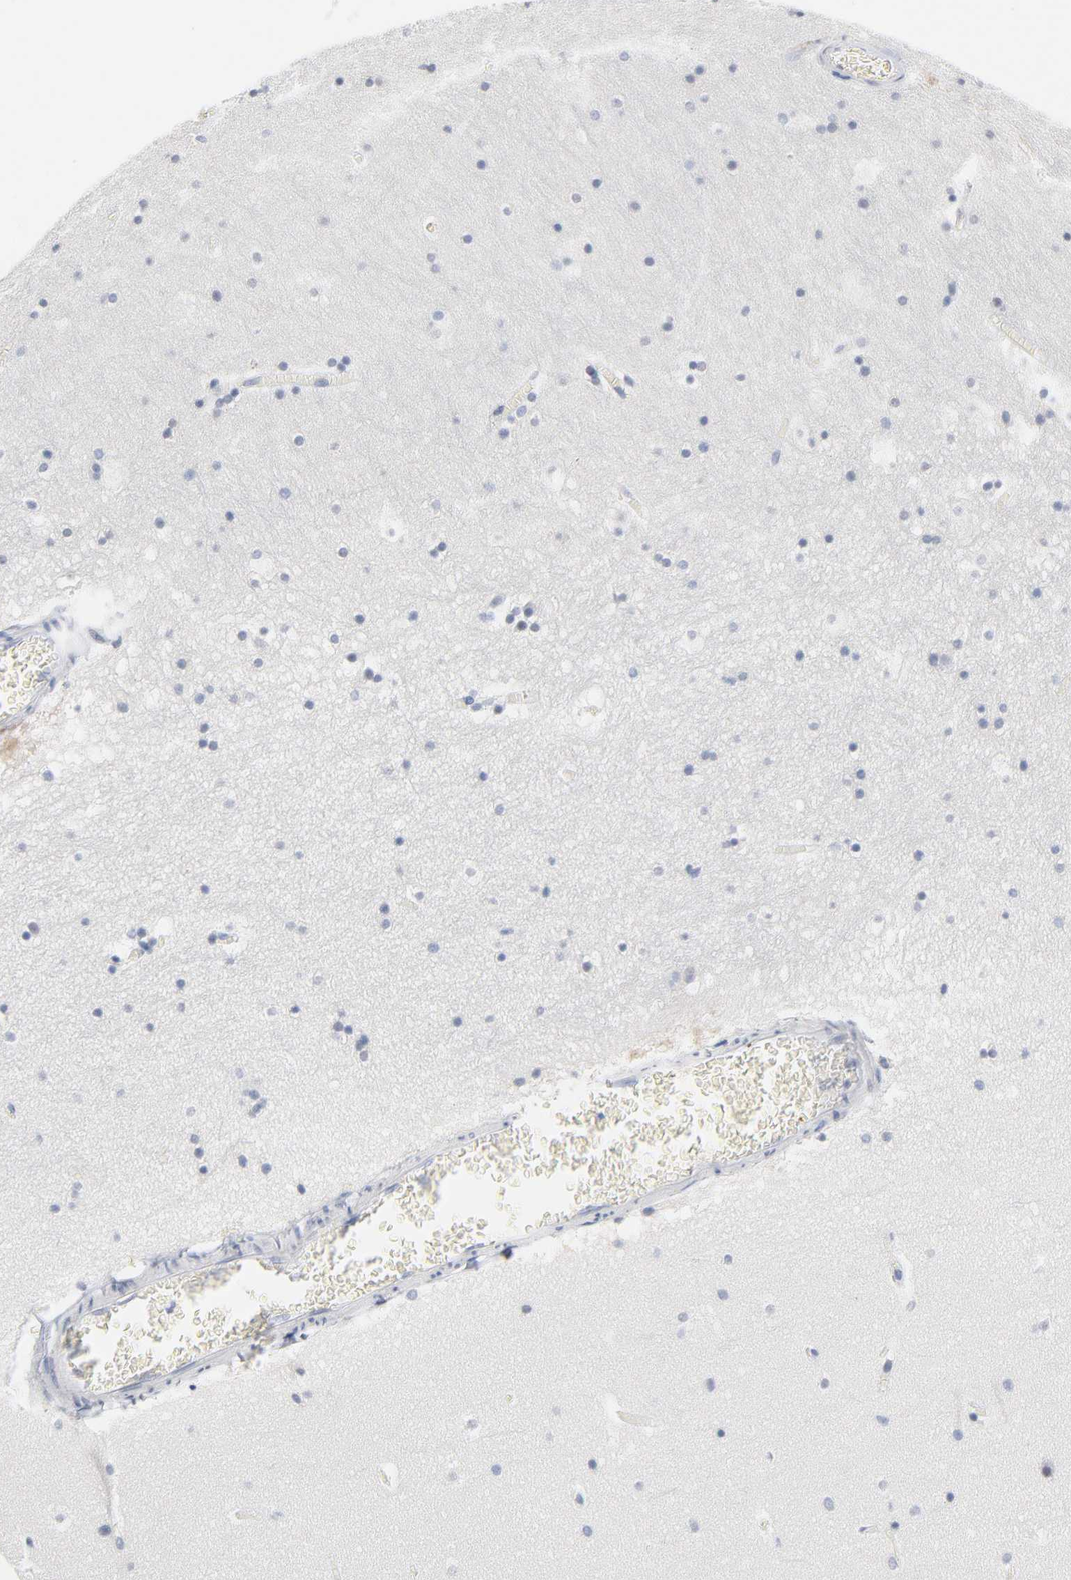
{"staining": {"intensity": "negative", "quantity": "none", "location": "none"}, "tissue": "hippocampus", "cell_type": "Glial cells", "image_type": "normal", "snomed": [{"axis": "morphology", "description": "Normal tissue, NOS"}, {"axis": "topography", "description": "Hippocampus"}], "caption": "IHC of unremarkable human hippocampus shows no staining in glial cells.", "gene": "SERPINA4", "patient": {"sex": "male", "age": 45}}